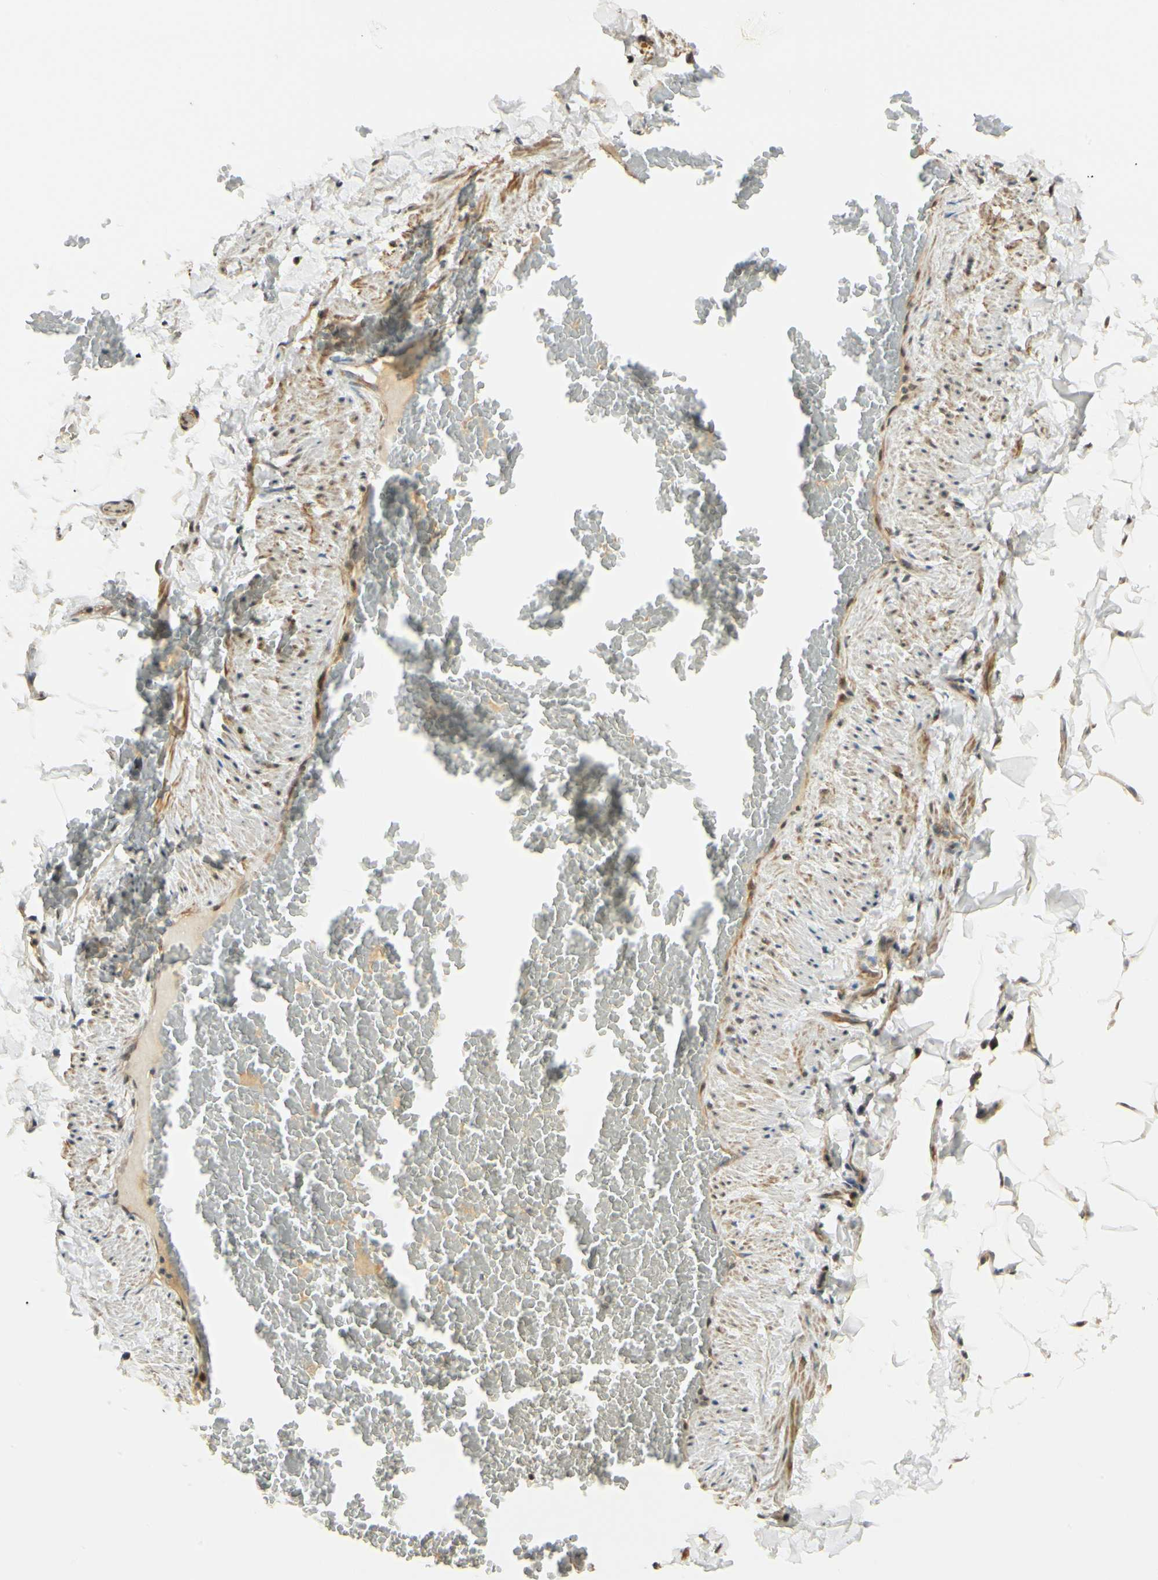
{"staining": {"intensity": "weak", "quantity": "25%-75%", "location": "cytoplasmic/membranous,nuclear"}, "tissue": "adipose tissue", "cell_type": "Adipocytes", "image_type": "normal", "snomed": [{"axis": "morphology", "description": "Normal tissue, NOS"}, {"axis": "topography", "description": "Vascular tissue"}], "caption": "Immunohistochemistry (IHC) micrograph of benign adipose tissue stained for a protein (brown), which exhibits low levels of weak cytoplasmic/membranous,nuclear staining in about 25%-75% of adipocytes.", "gene": "P4HA3", "patient": {"sex": "male", "age": 41}}